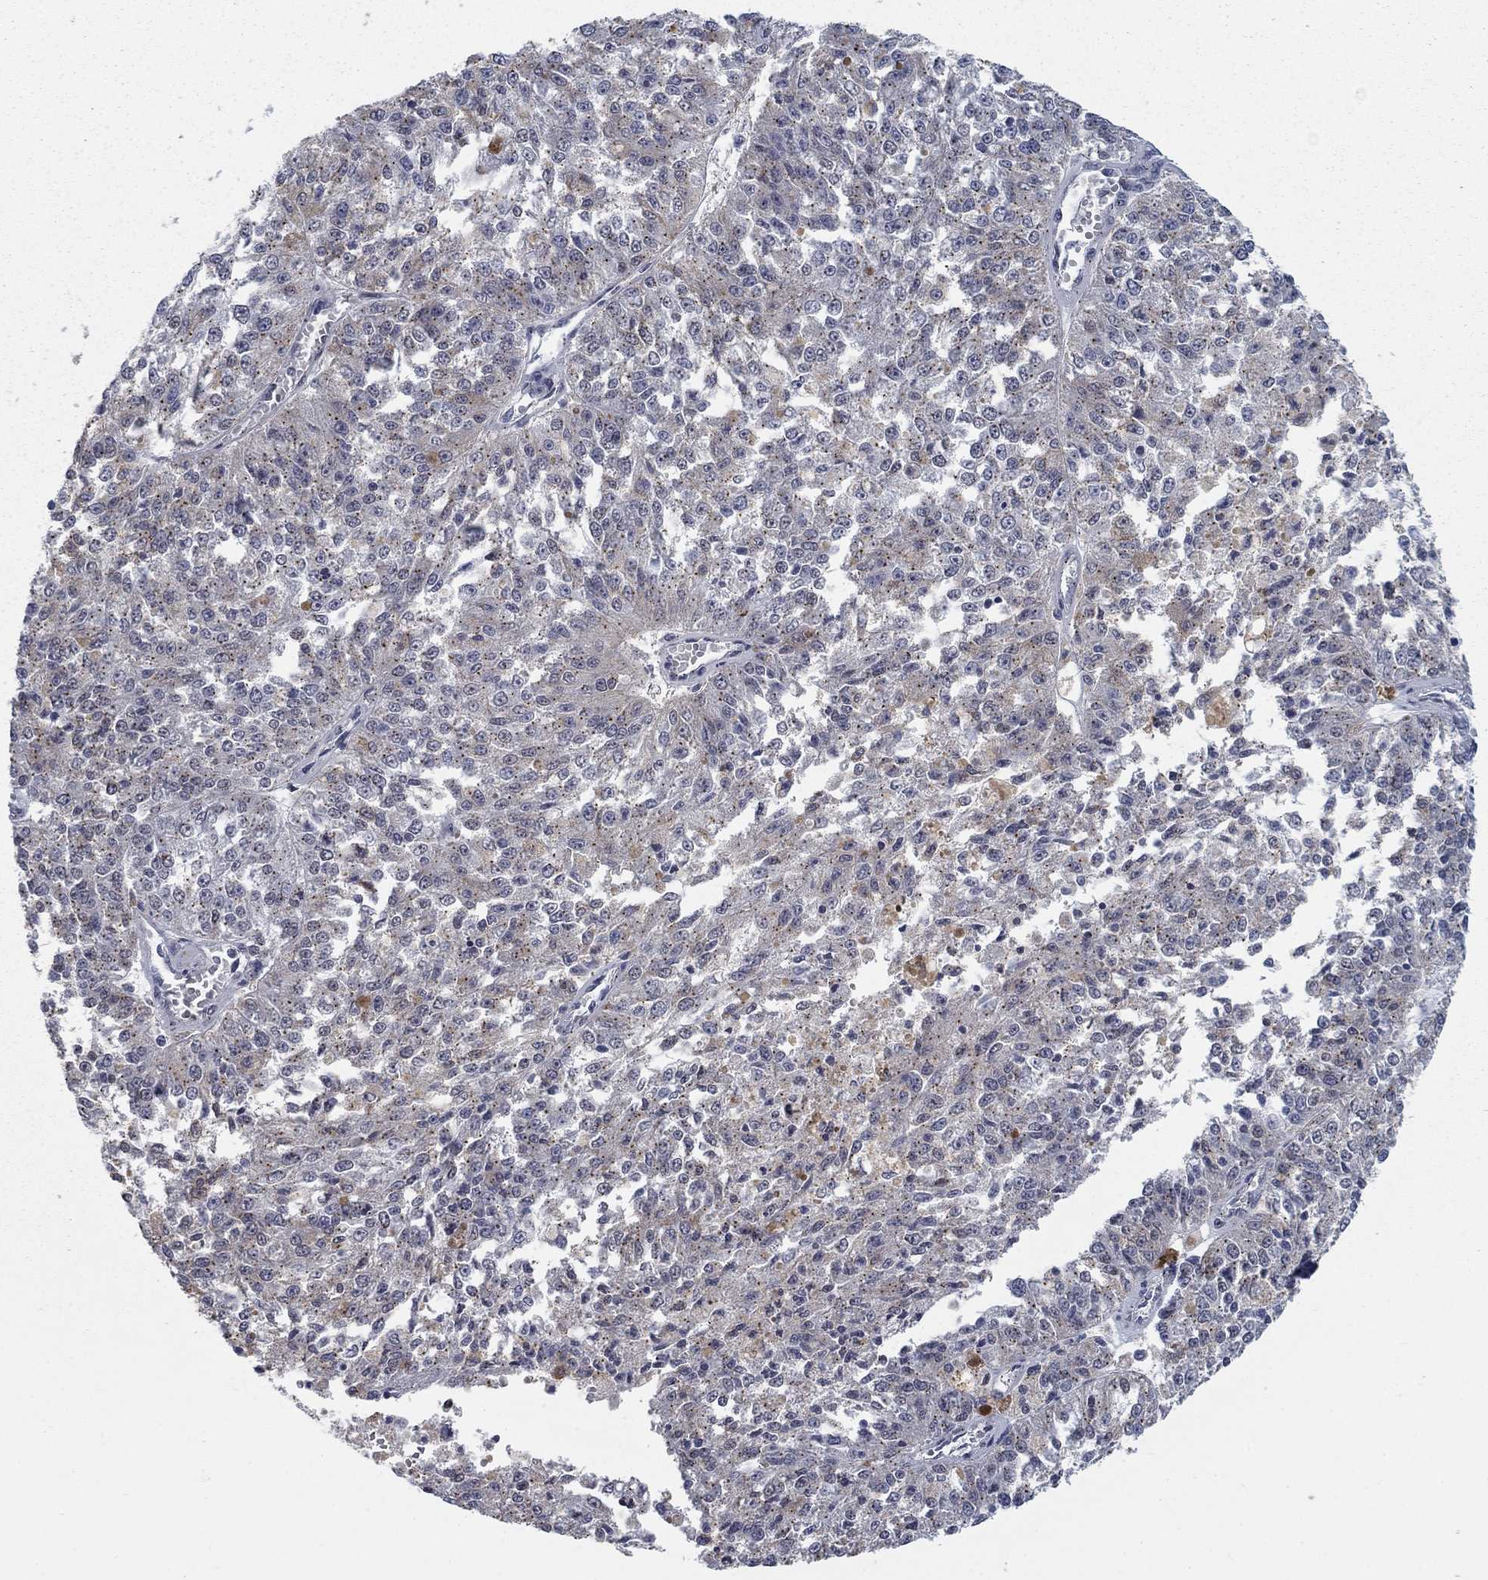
{"staining": {"intensity": "moderate", "quantity": "25%-75%", "location": "cytoplasmic/membranous"}, "tissue": "melanoma", "cell_type": "Tumor cells", "image_type": "cancer", "snomed": [{"axis": "morphology", "description": "Malignant melanoma, Metastatic site"}, {"axis": "topography", "description": "Lymph node"}], "caption": "Protein expression analysis of malignant melanoma (metastatic site) shows moderate cytoplasmic/membranous positivity in about 25%-75% of tumor cells.", "gene": "SH3RF1", "patient": {"sex": "female", "age": 64}}